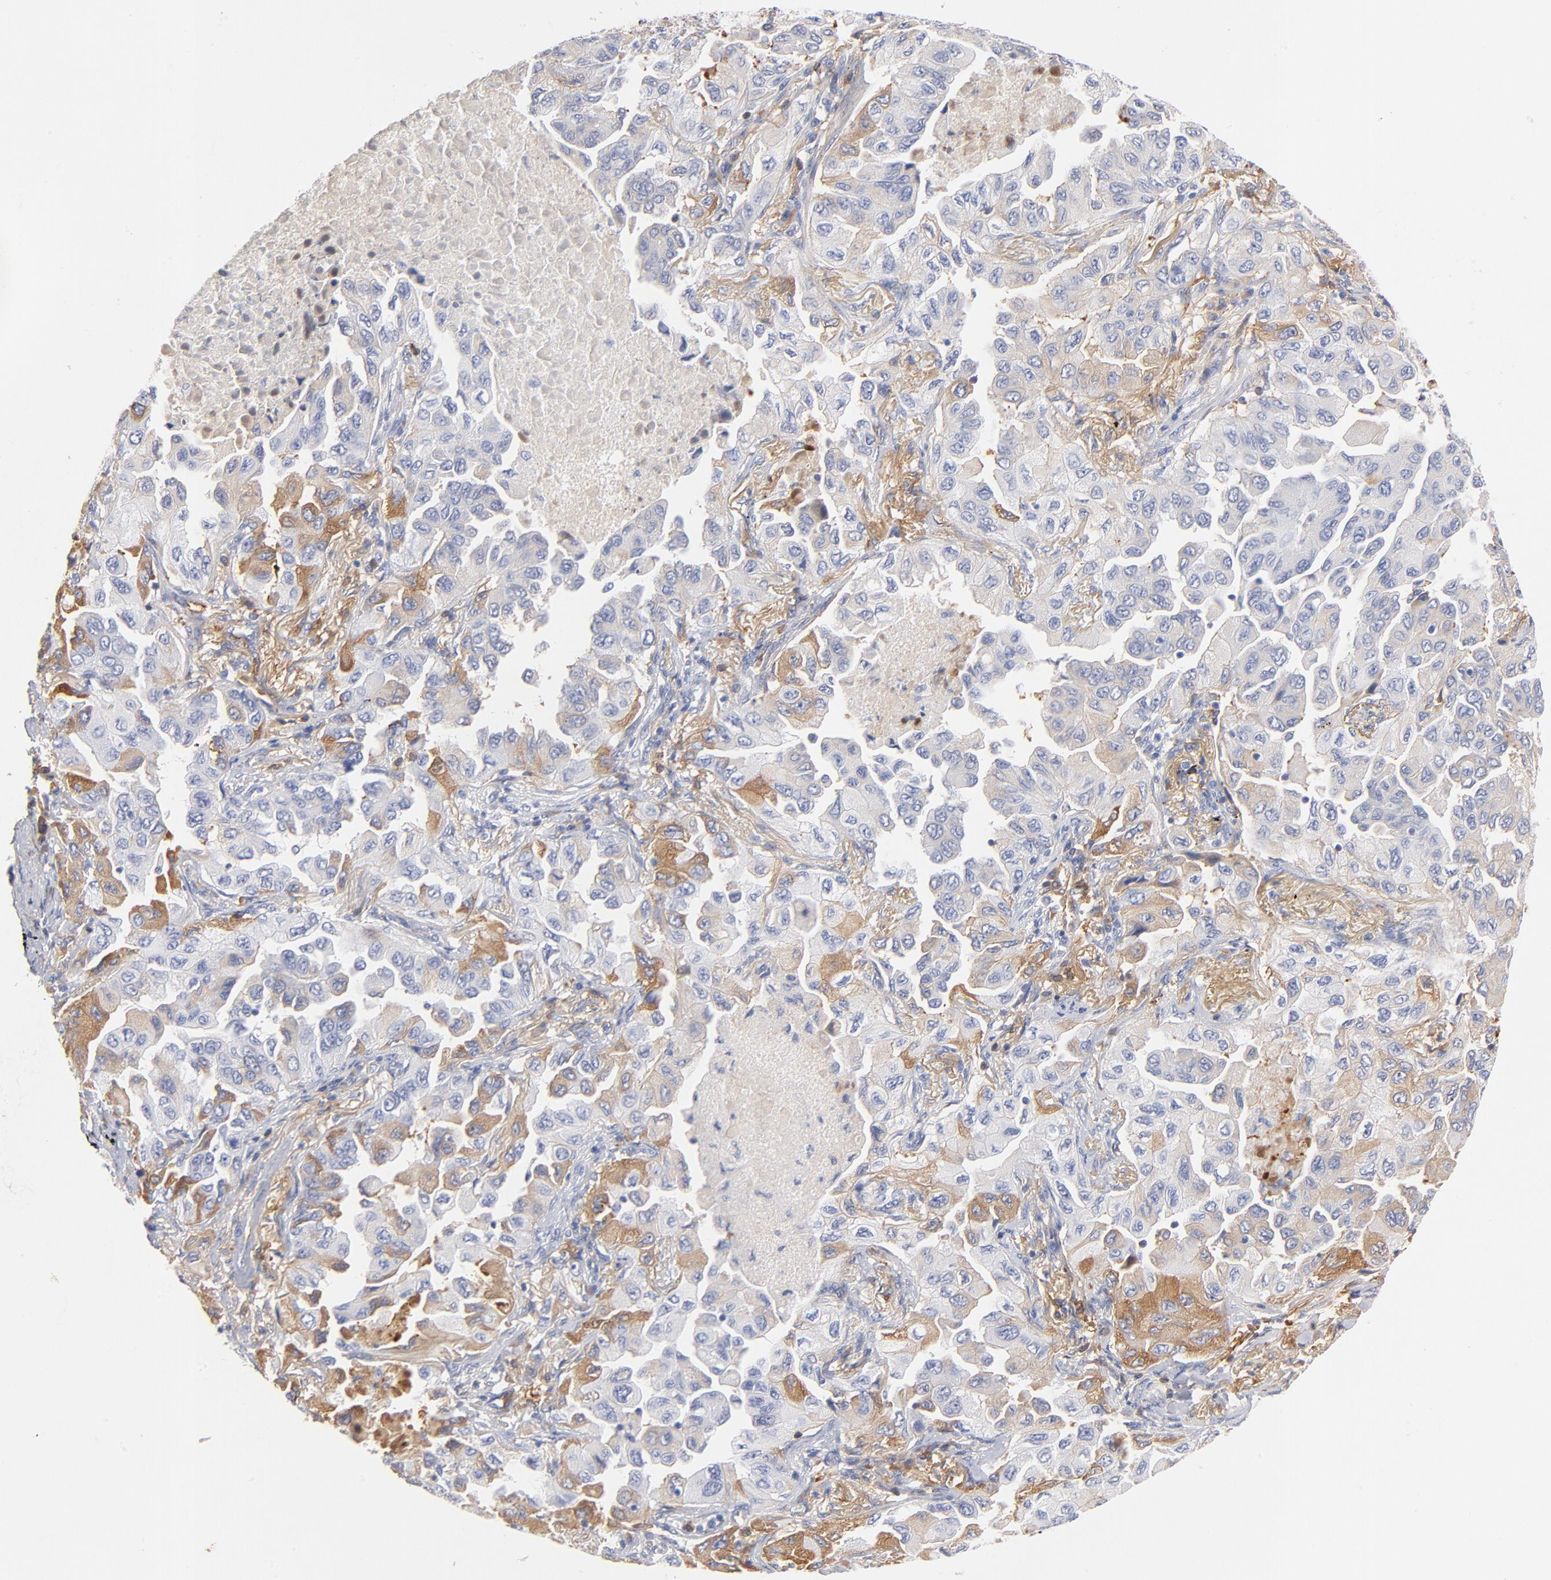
{"staining": {"intensity": "moderate", "quantity": "<25%", "location": "cytoplasmic/membranous"}, "tissue": "lung cancer", "cell_type": "Tumor cells", "image_type": "cancer", "snomed": [{"axis": "morphology", "description": "Adenocarcinoma, NOS"}, {"axis": "topography", "description": "Lung"}], "caption": "DAB immunohistochemical staining of human lung cancer reveals moderate cytoplasmic/membranous protein expression in about <25% of tumor cells.", "gene": "C3", "patient": {"sex": "female", "age": 65}}